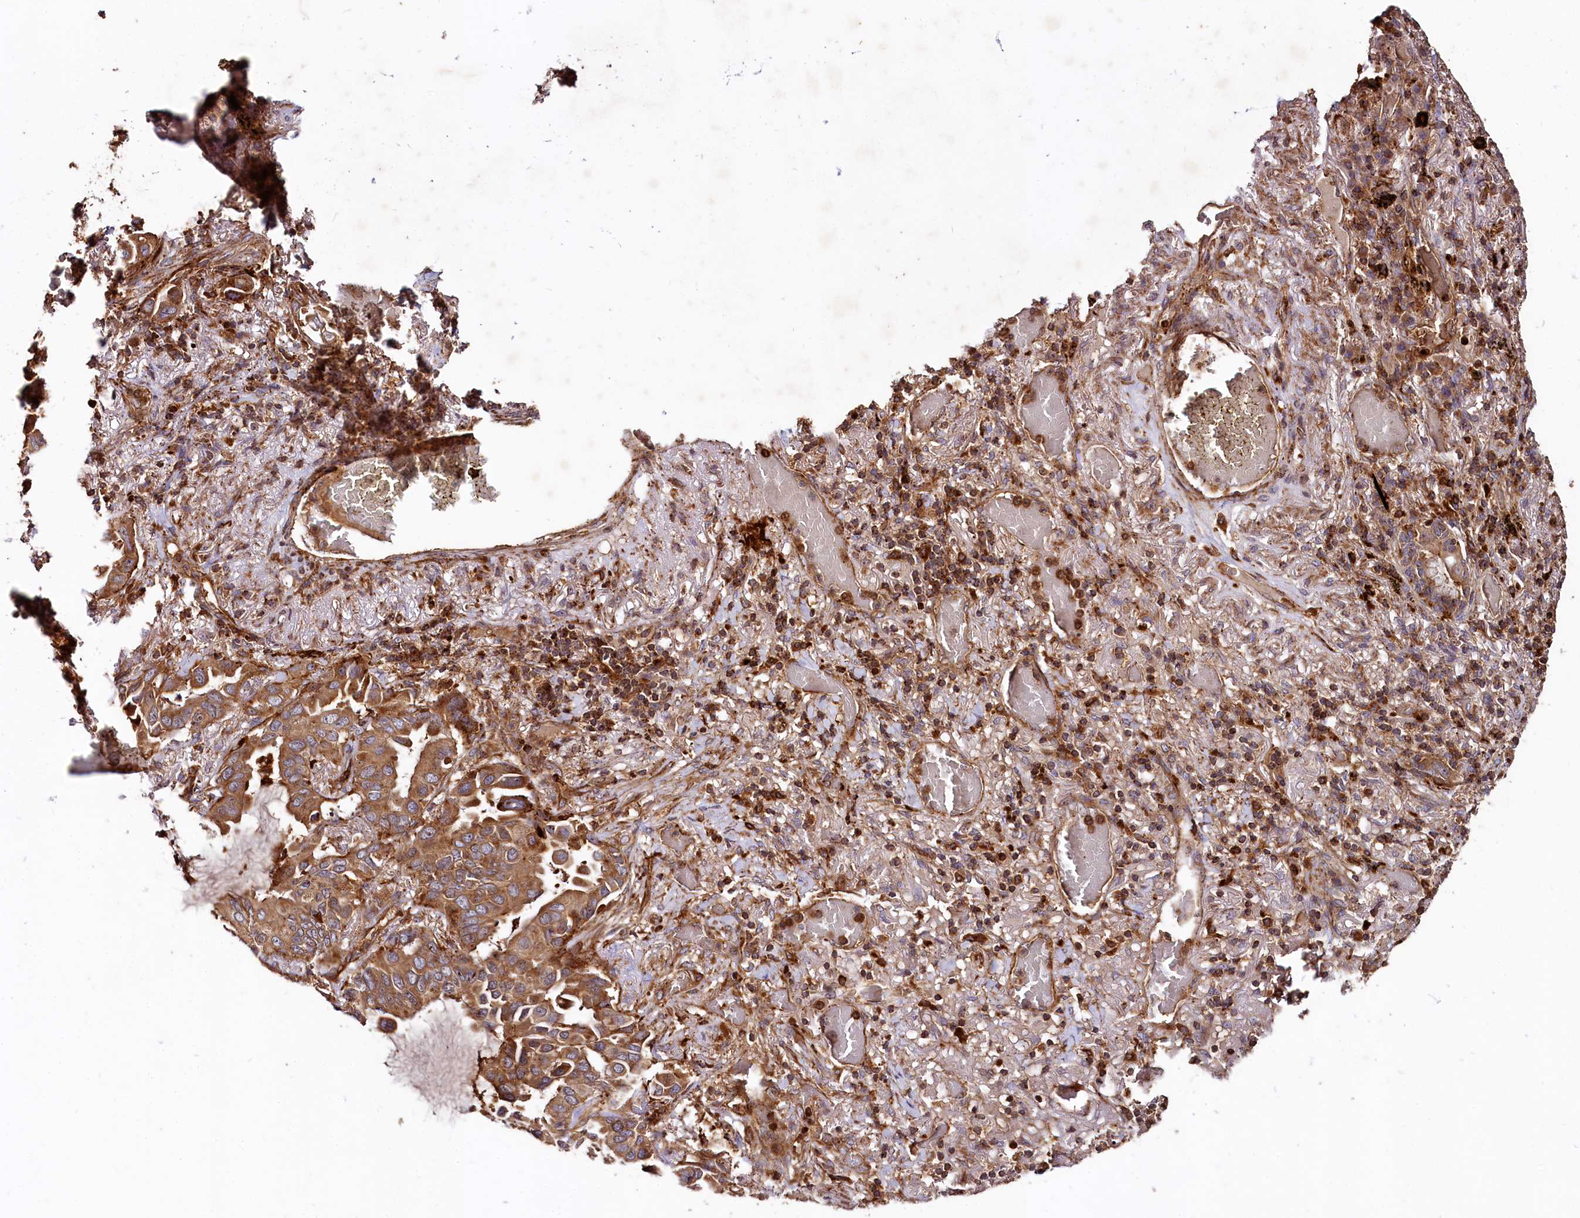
{"staining": {"intensity": "moderate", "quantity": ">75%", "location": "cytoplasmic/membranous"}, "tissue": "lung cancer", "cell_type": "Tumor cells", "image_type": "cancer", "snomed": [{"axis": "morphology", "description": "Adenocarcinoma, NOS"}, {"axis": "topography", "description": "Lung"}], "caption": "Immunohistochemistry staining of lung cancer, which shows medium levels of moderate cytoplasmic/membranous staining in about >75% of tumor cells indicating moderate cytoplasmic/membranous protein staining. The staining was performed using DAB (3,3'-diaminobenzidine) (brown) for protein detection and nuclei were counterstained in hematoxylin (blue).", "gene": "WDR73", "patient": {"sex": "male", "age": 64}}